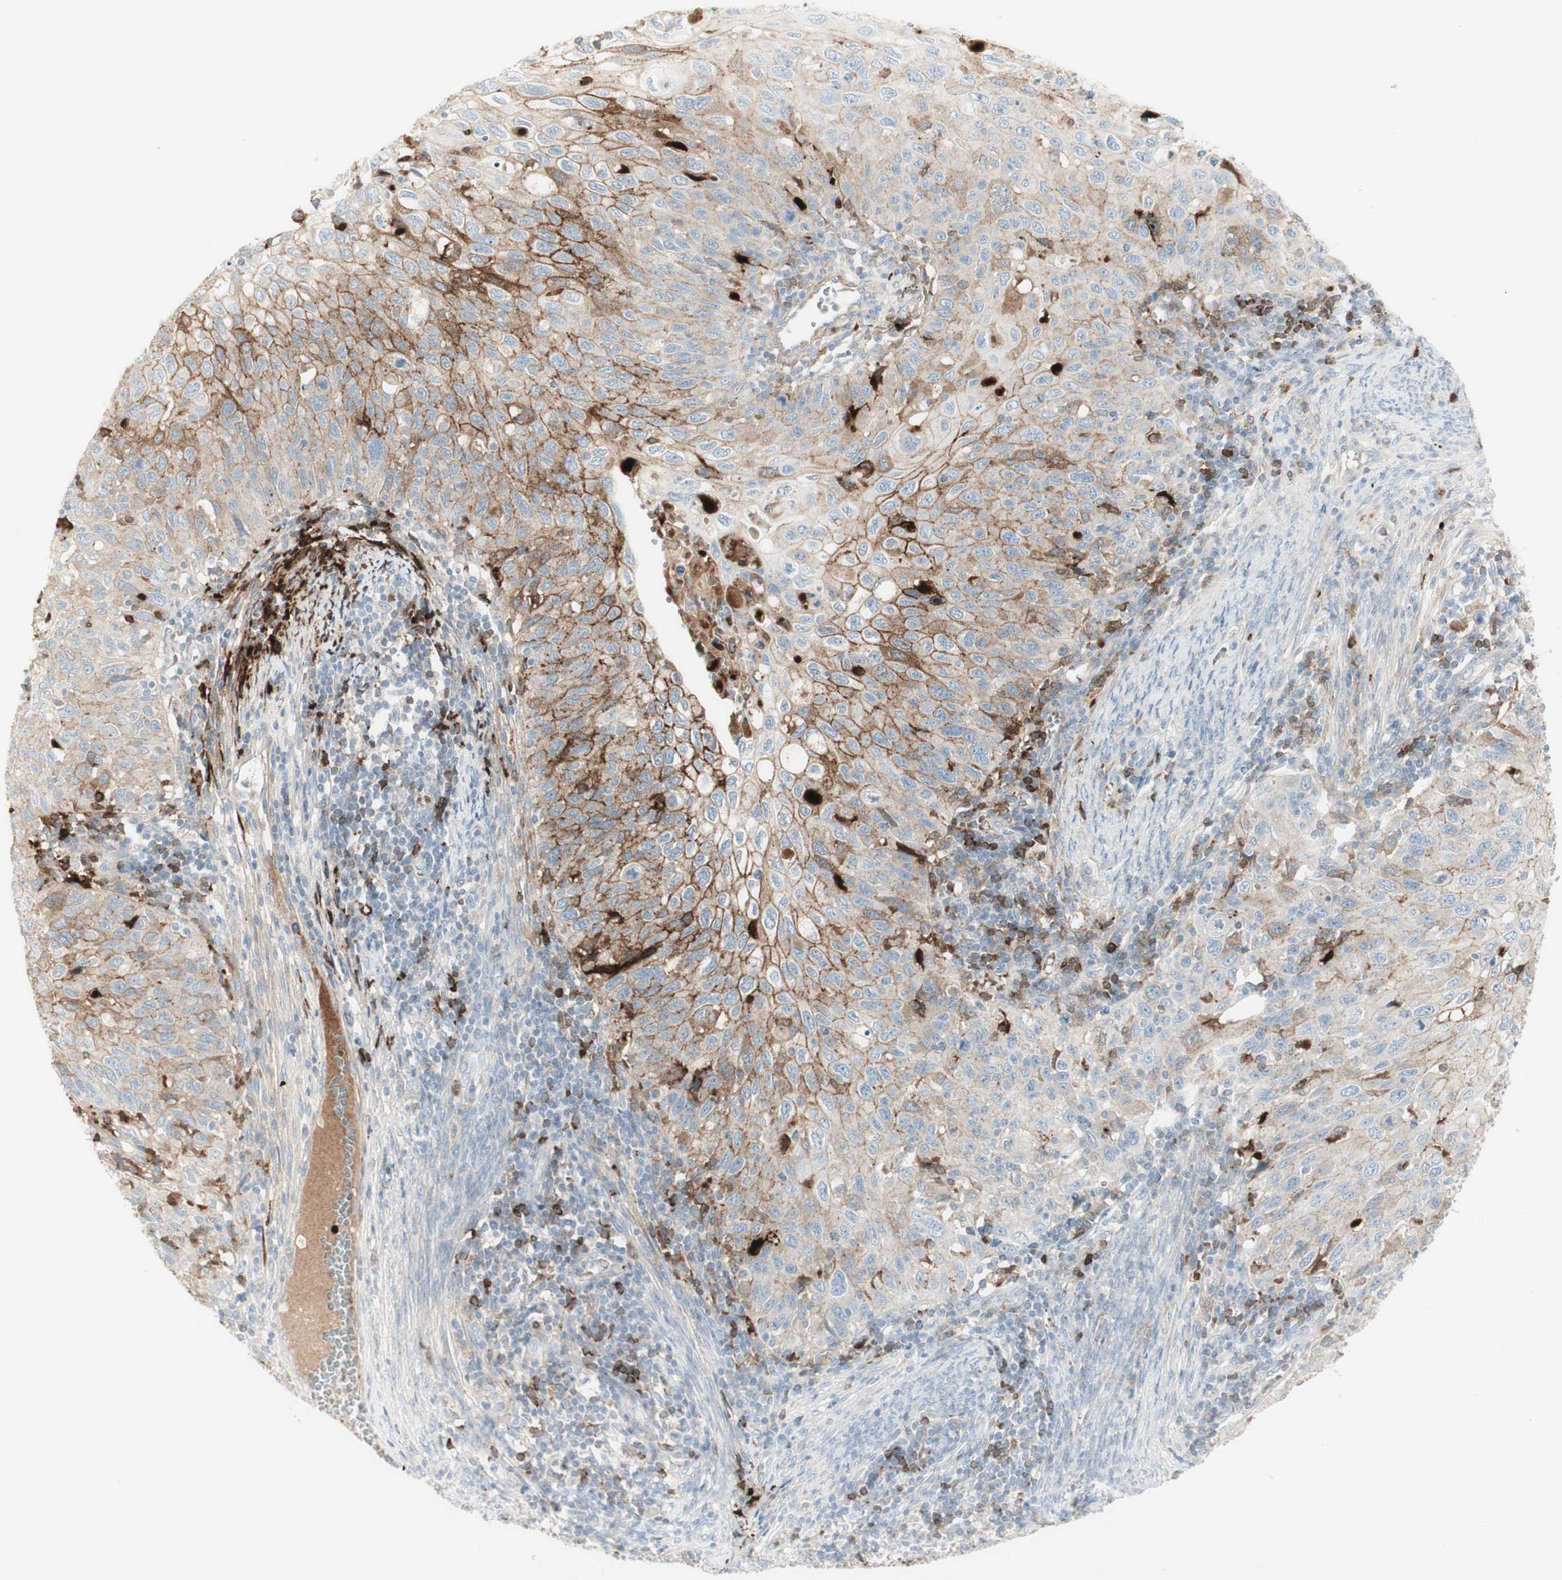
{"staining": {"intensity": "moderate", "quantity": "25%-75%", "location": "cytoplasmic/membranous"}, "tissue": "cervical cancer", "cell_type": "Tumor cells", "image_type": "cancer", "snomed": [{"axis": "morphology", "description": "Squamous cell carcinoma, NOS"}, {"axis": "topography", "description": "Cervix"}], "caption": "Immunohistochemistry (IHC) image of neoplastic tissue: human cervical squamous cell carcinoma stained using IHC reveals medium levels of moderate protein expression localized specifically in the cytoplasmic/membranous of tumor cells, appearing as a cytoplasmic/membranous brown color.", "gene": "MDK", "patient": {"sex": "female", "age": 70}}